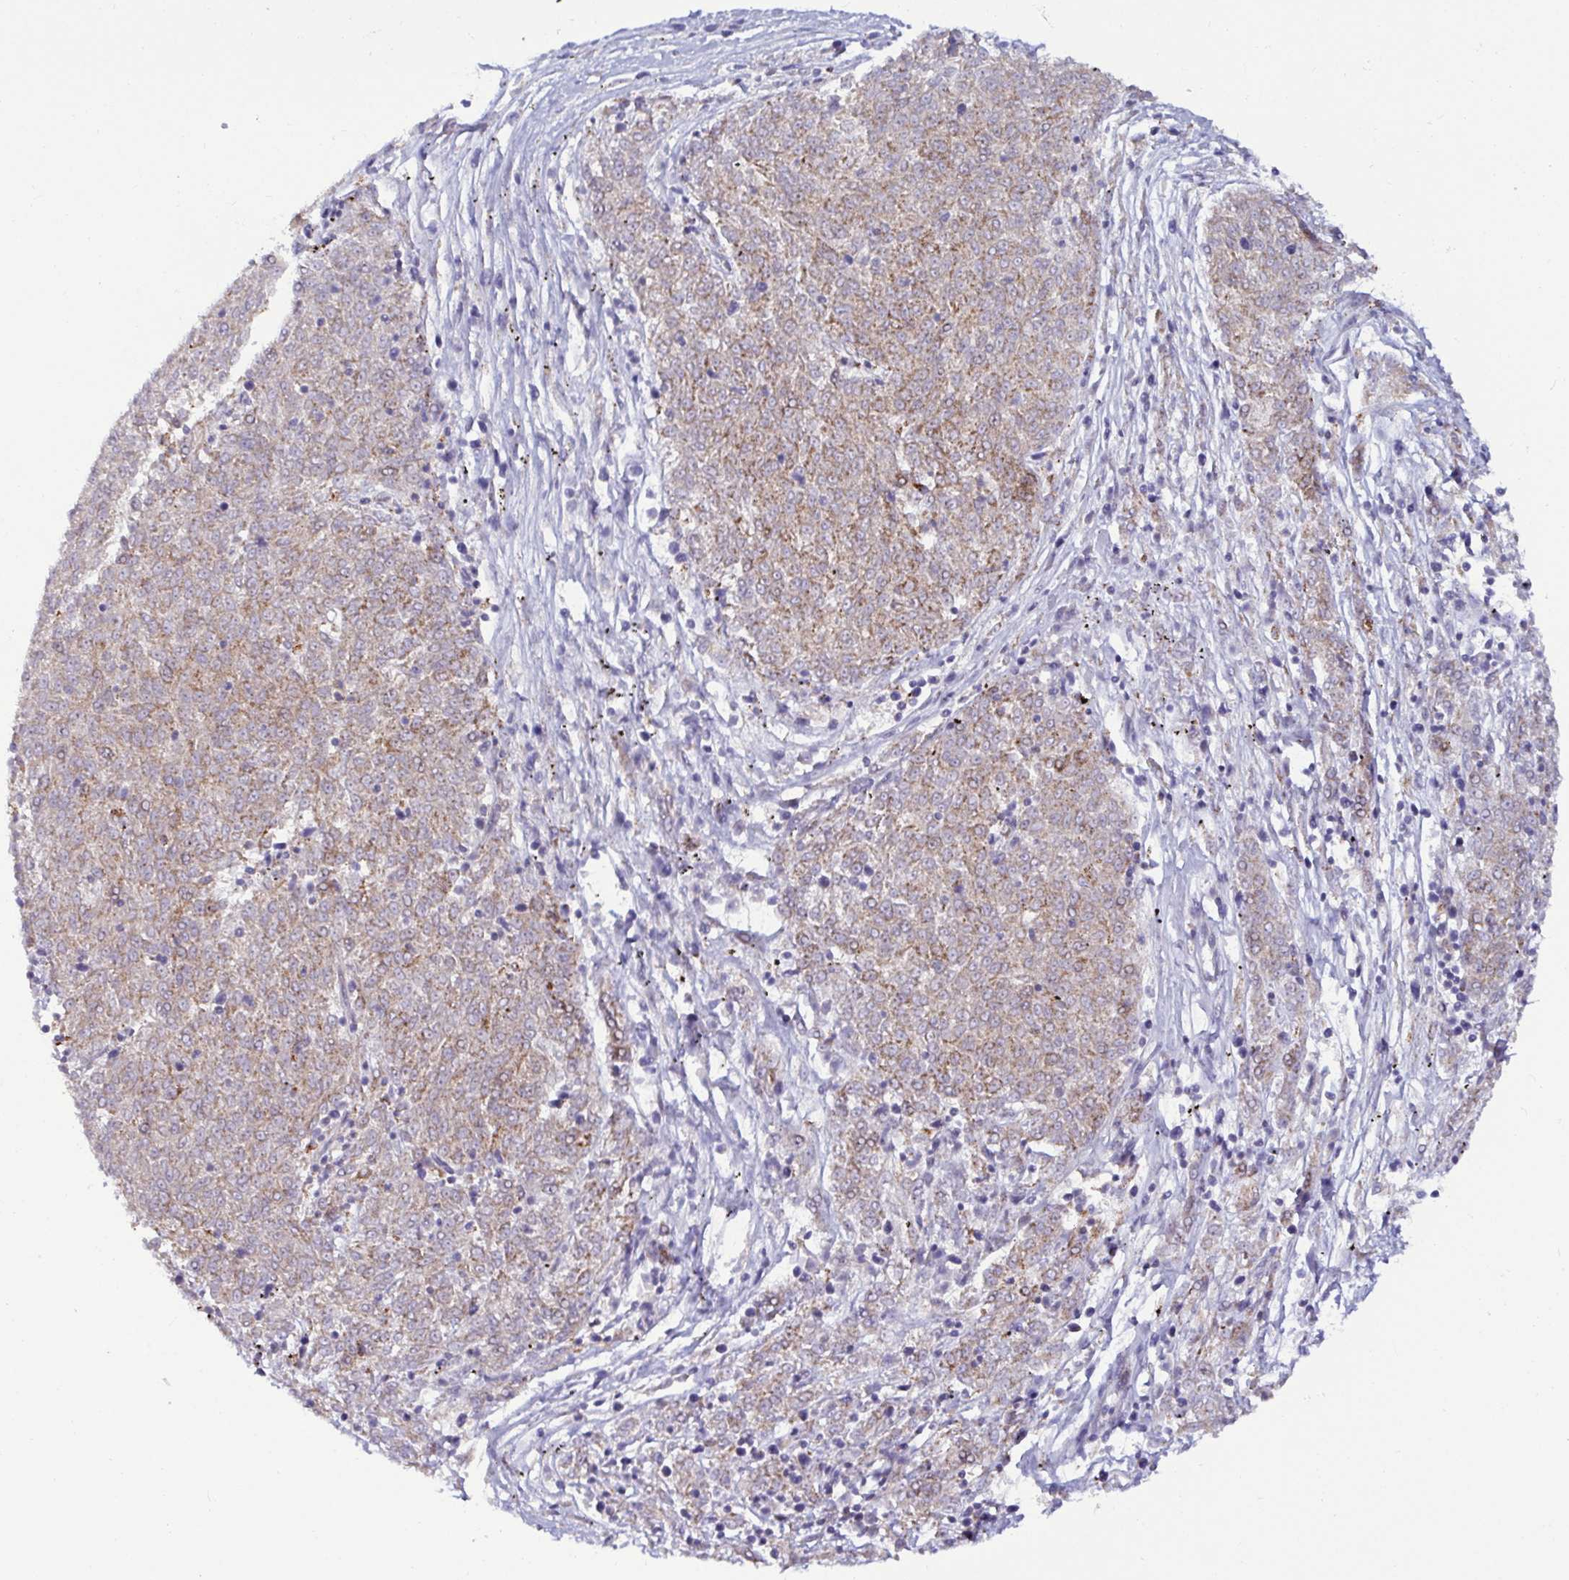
{"staining": {"intensity": "weak", "quantity": ">75%", "location": "cytoplasmic/membranous"}, "tissue": "melanoma", "cell_type": "Tumor cells", "image_type": "cancer", "snomed": [{"axis": "morphology", "description": "Malignant melanoma, NOS"}, {"axis": "topography", "description": "Skin"}], "caption": "This photomicrograph exhibits melanoma stained with IHC to label a protein in brown. The cytoplasmic/membranous of tumor cells show weak positivity for the protein. Nuclei are counter-stained blue.", "gene": "DZIP1", "patient": {"sex": "female", "age": 72}}